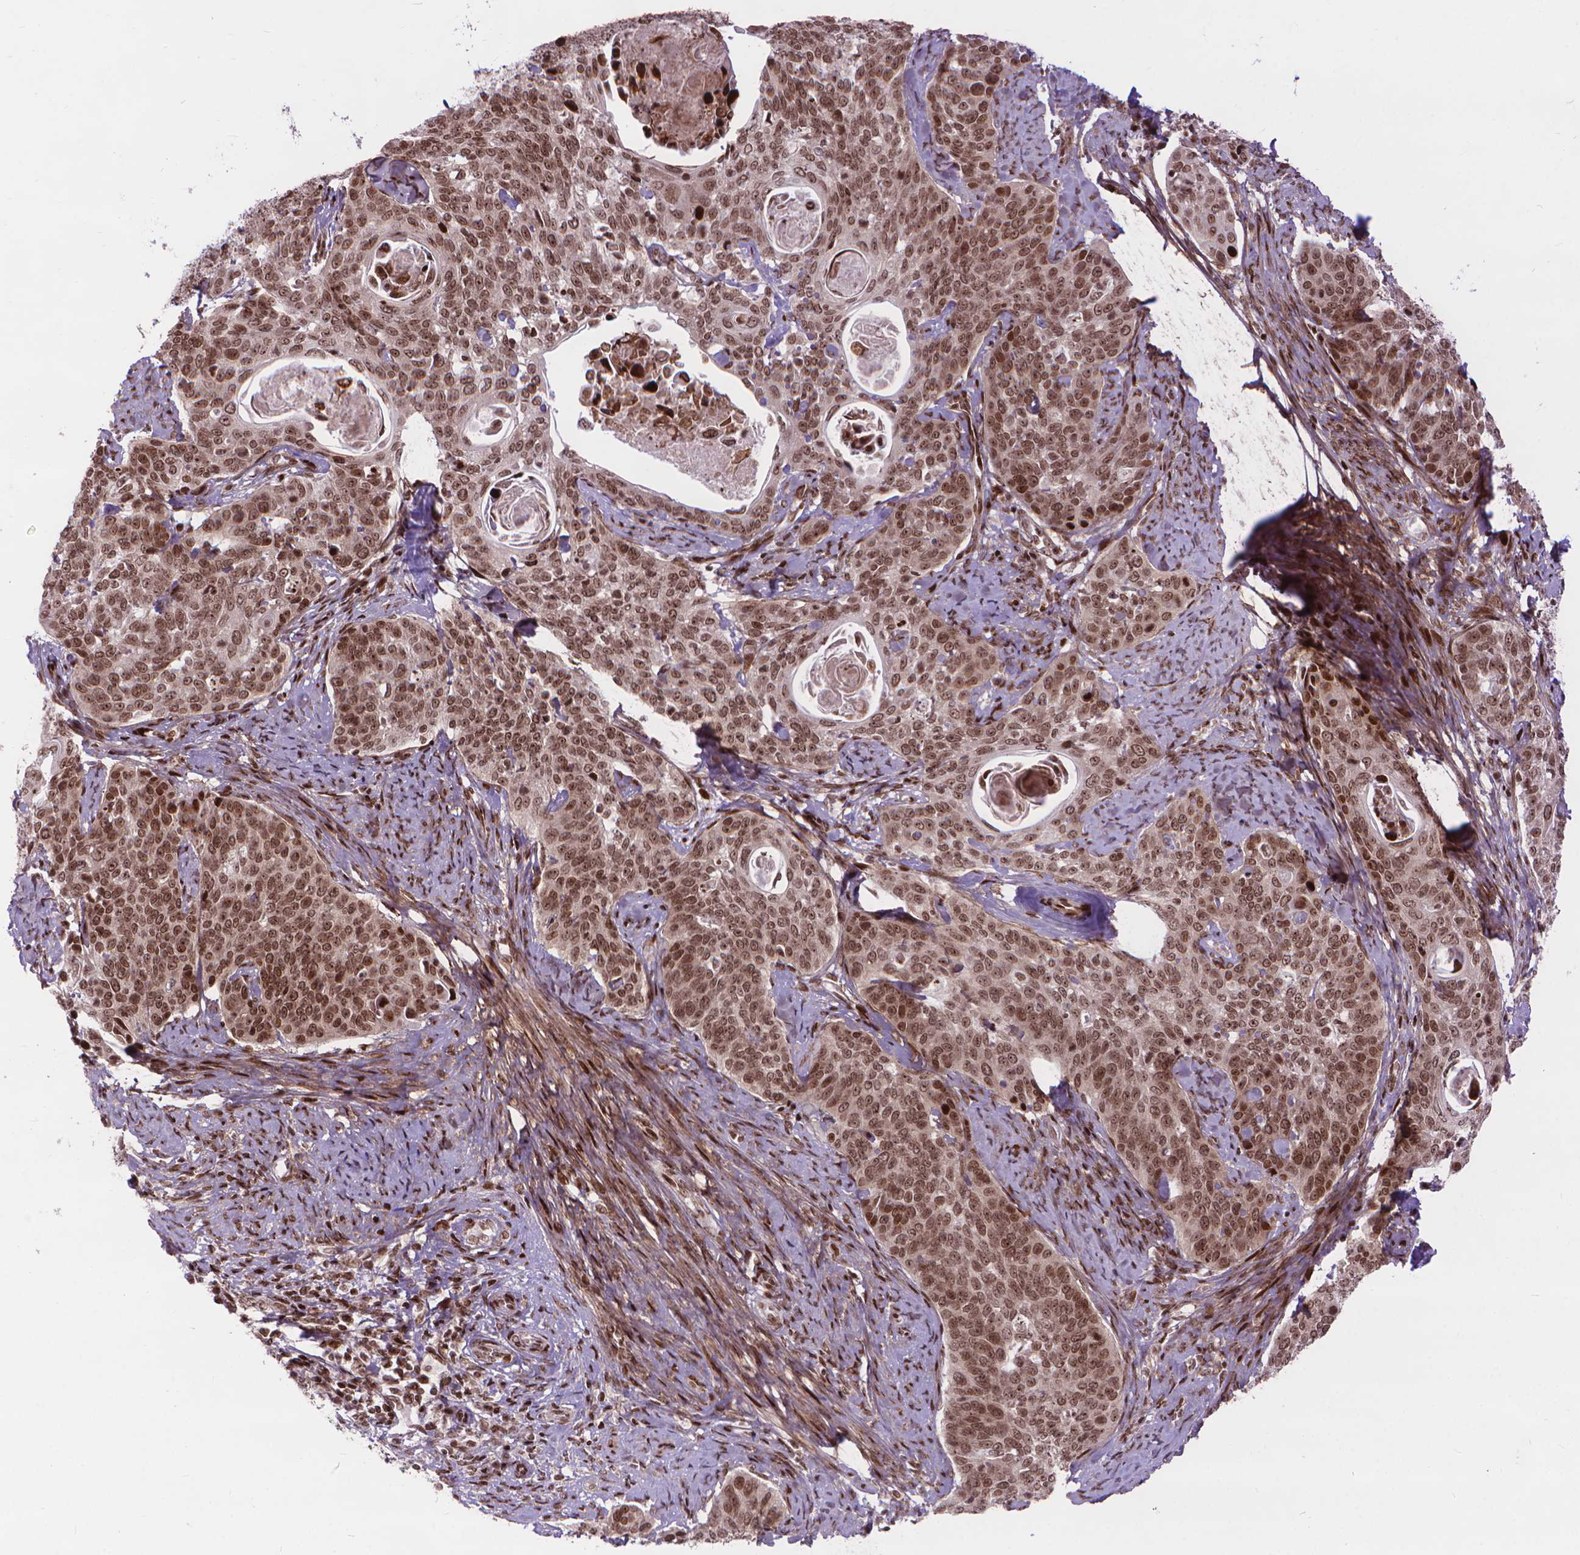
{"staining": {"intensity": "moderate", "quantity": ">75%", "location": "nuclear"}, "tissue": "cervical cancer", "cell_type": "Tumor cells", "image_type": "cancer", "snomed": [{"axis": "morphology", "description": "Squamous cell carcinoma, NOS"}, {"axis": "topography", "description": "Cervix"}], "caption": "A high-resolution histopathology image shows immunohistochemistry staining of squamous cell carcinoma (cervical), which displays moderate nuclear expression in about >75% of tumor cells.", "gene": "AMER1", "patient": {"sex": "female", "age": 69}}